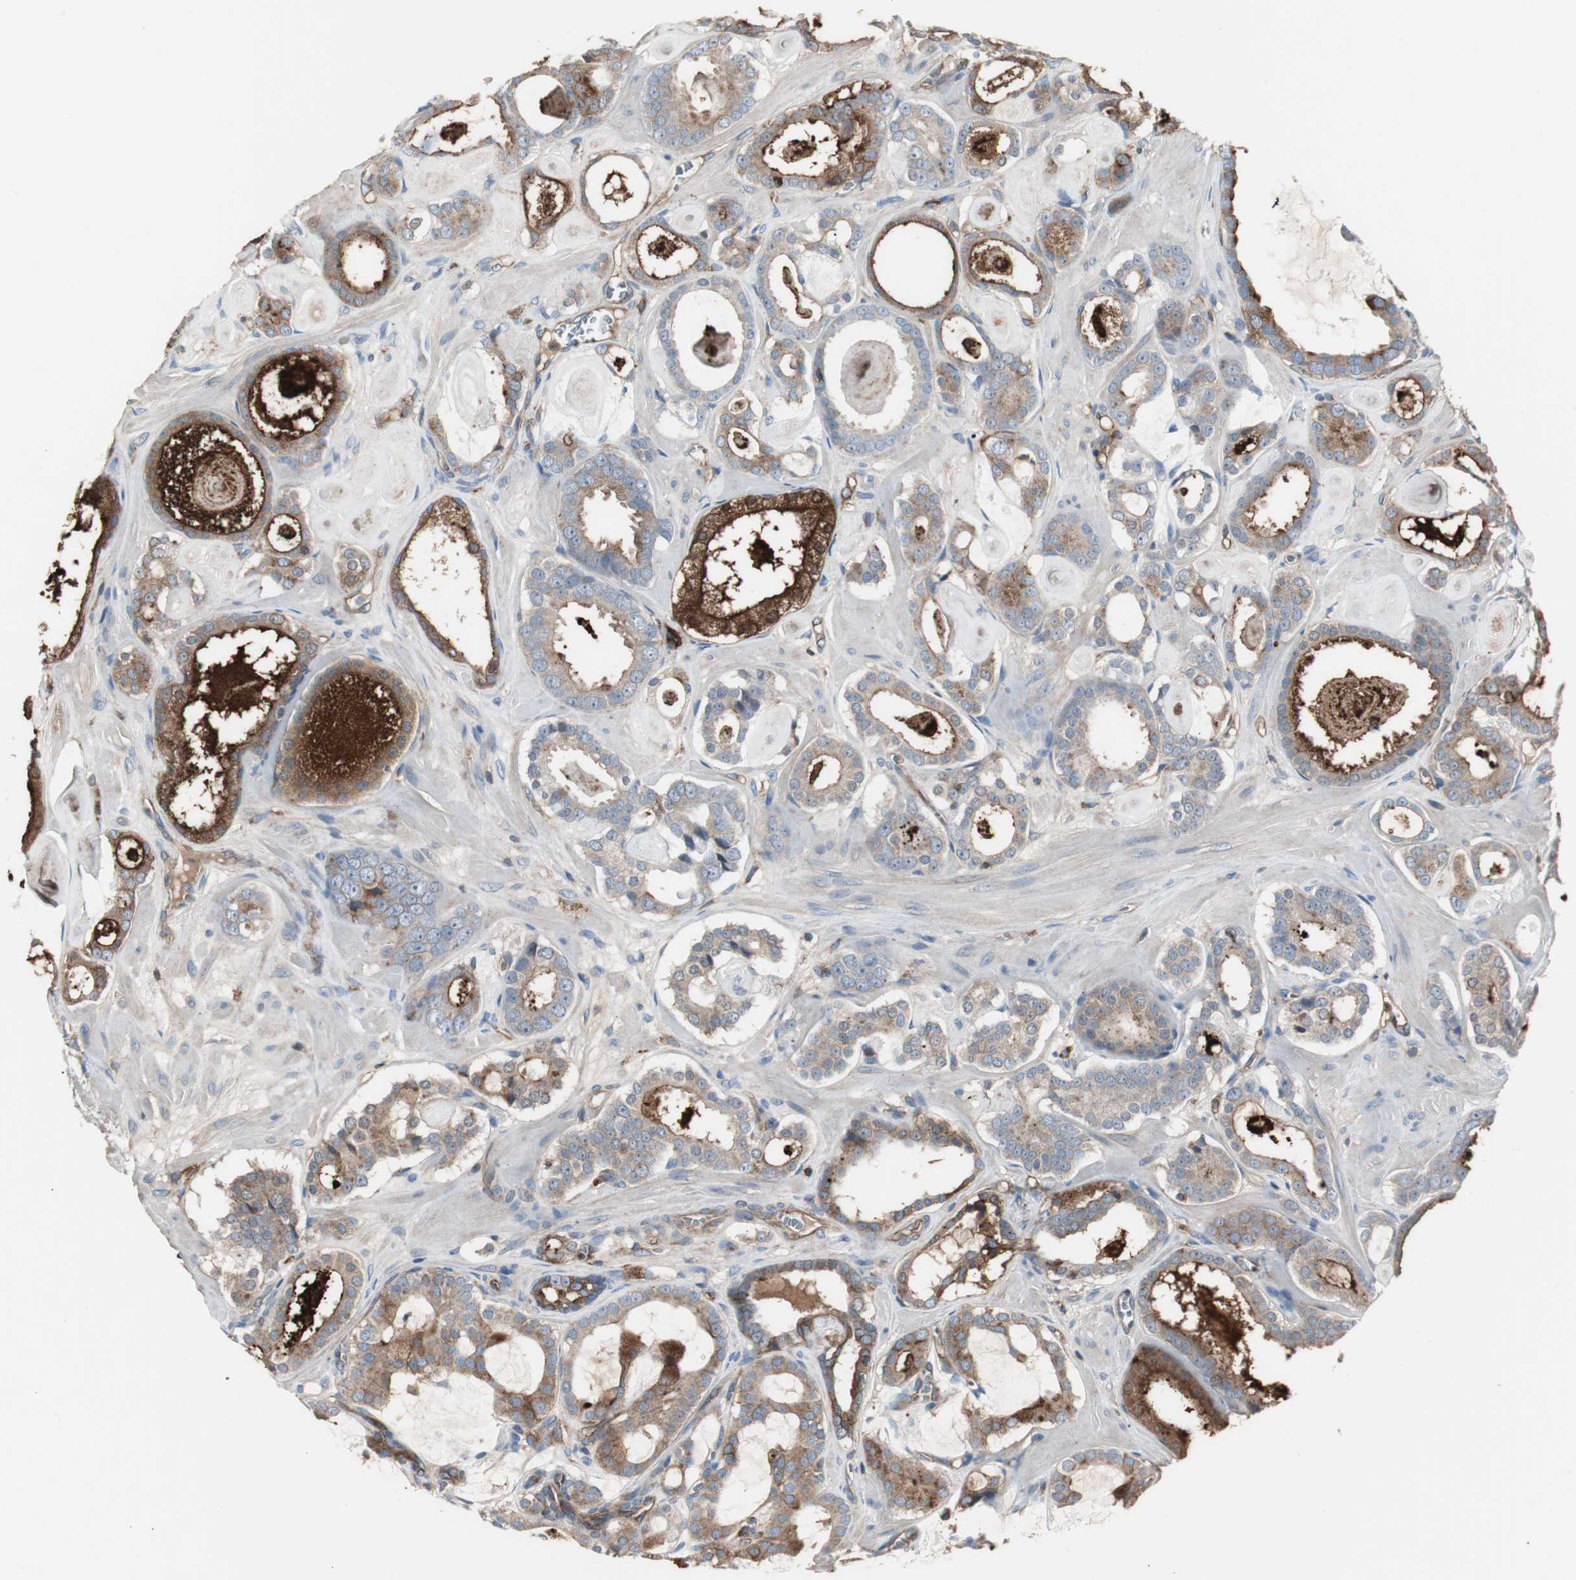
{"staining": {"intensity": "strong", "quantity": "25%-75%", "location": "cytoplasmic/membranous"}, "tissue": "prostate cancer", "cell_type": "Tumor cells", "image_type": "cancer", "snomed": [{"axis": "morphology", "description": "Adenocarcinoma, Low grade"}, {"axis": "topography", "description": "Prostate"}], "caption": "A histopathology image of prostate cancer stained for a protein reveals strong cytoplasmic/membranous brown staining in tumor cells.", "gene": "B2M", "patient": {"sex": "male", "age": 57}}